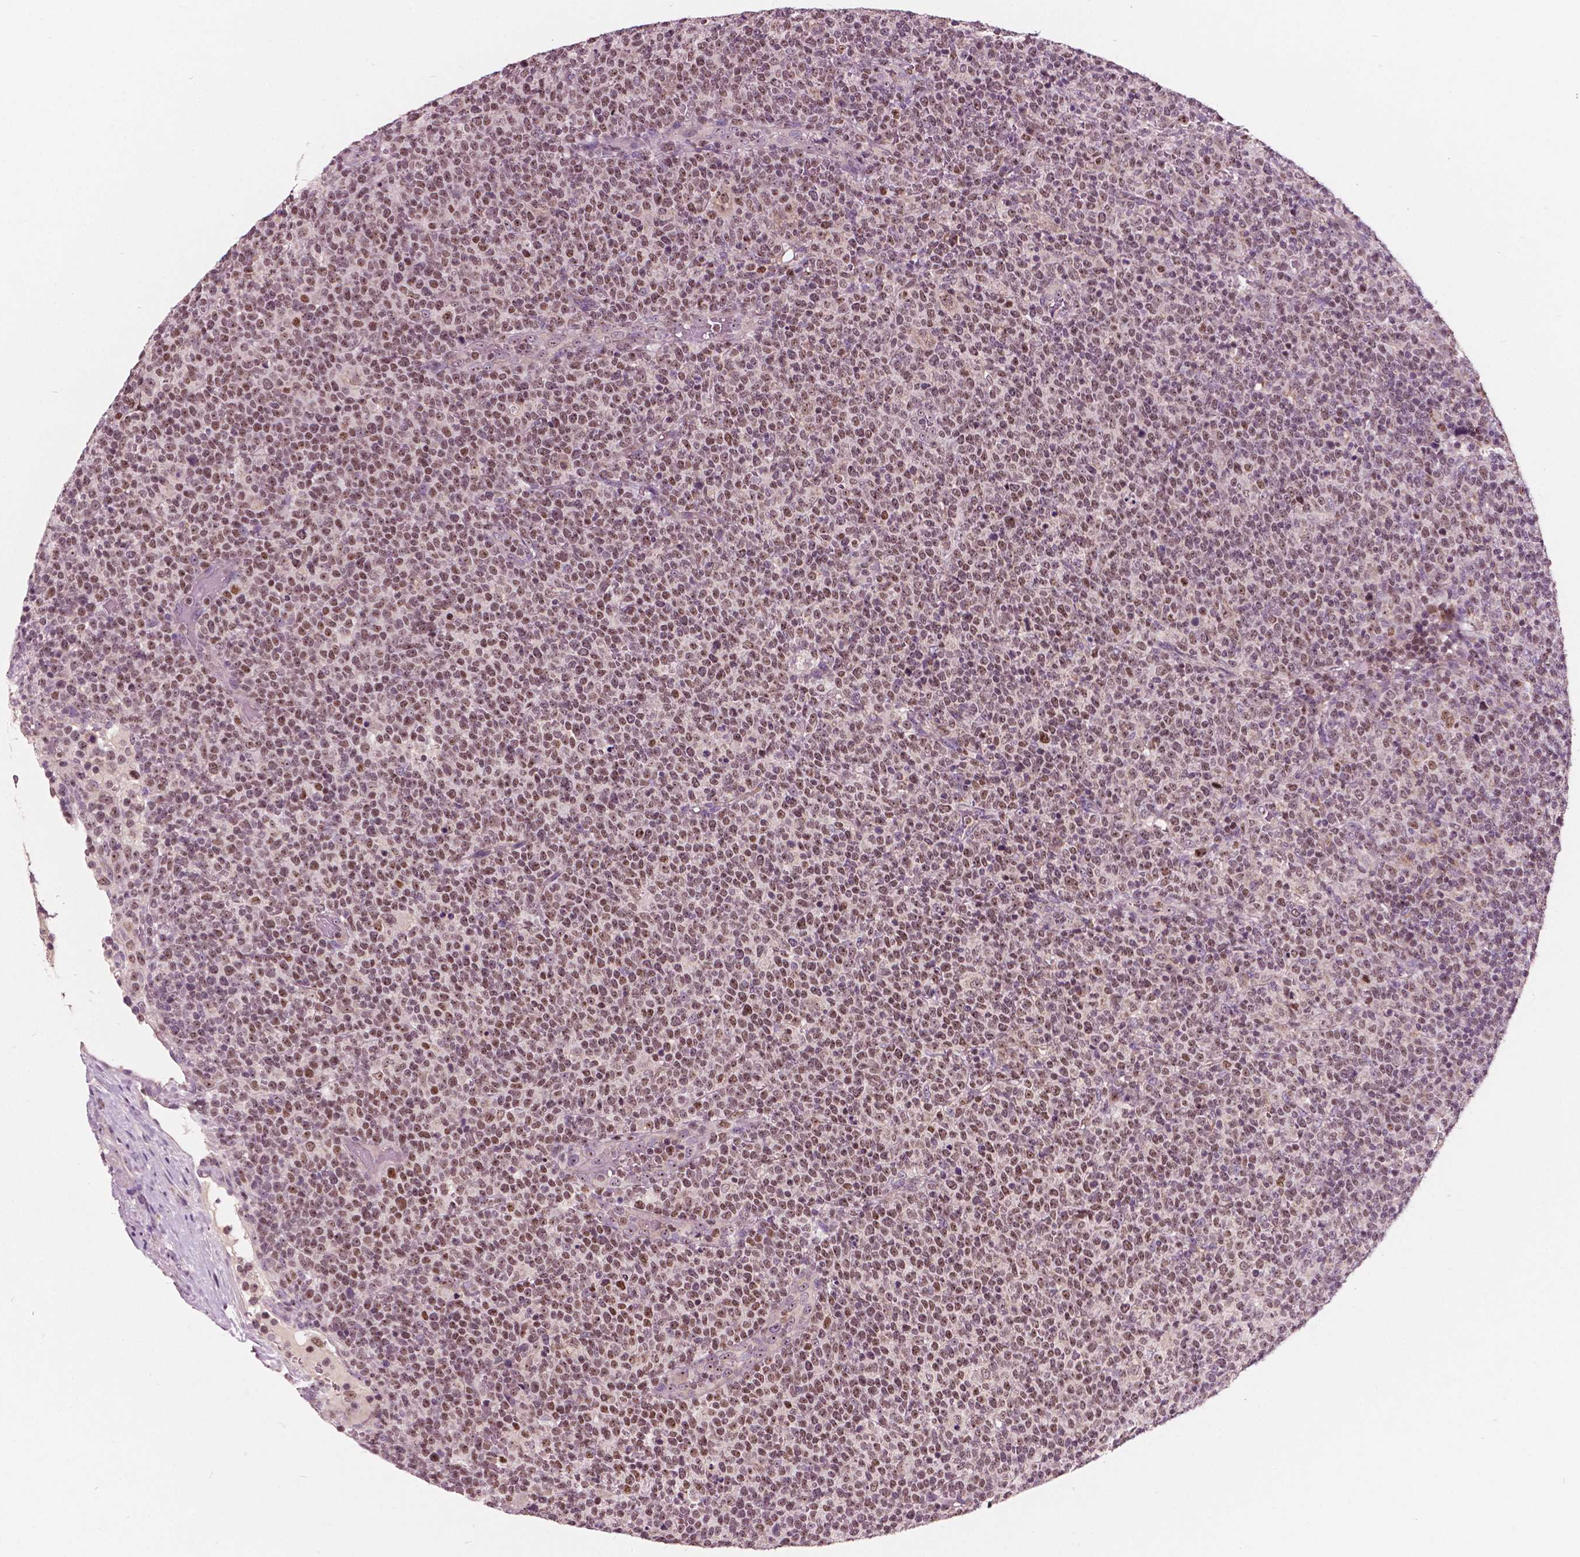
{"staining": {"intensity": "moderate", "quantity": ">75%", "location": "nuclear"}, "tissue": "lymphoma", "cell_type": "Tumor cells", "image_type": "cancer", "snomed": [{"axis": "morphology", "description": "Malignant lymphoma, non-Hodgkin's type, High grade"}, {"axis": "topography", "description": "Lymph node"}], "caption": "Protein staining of high-grade malignant lymphoma, non-Hodgkin's type tissue shows moderate nuclear positivity in approximately >75% of tumor cells. (IHC, brightfield microscopy, high magnification).", "gene": "ODF3L2", "patient": {"sex": "male", "age": 61}}